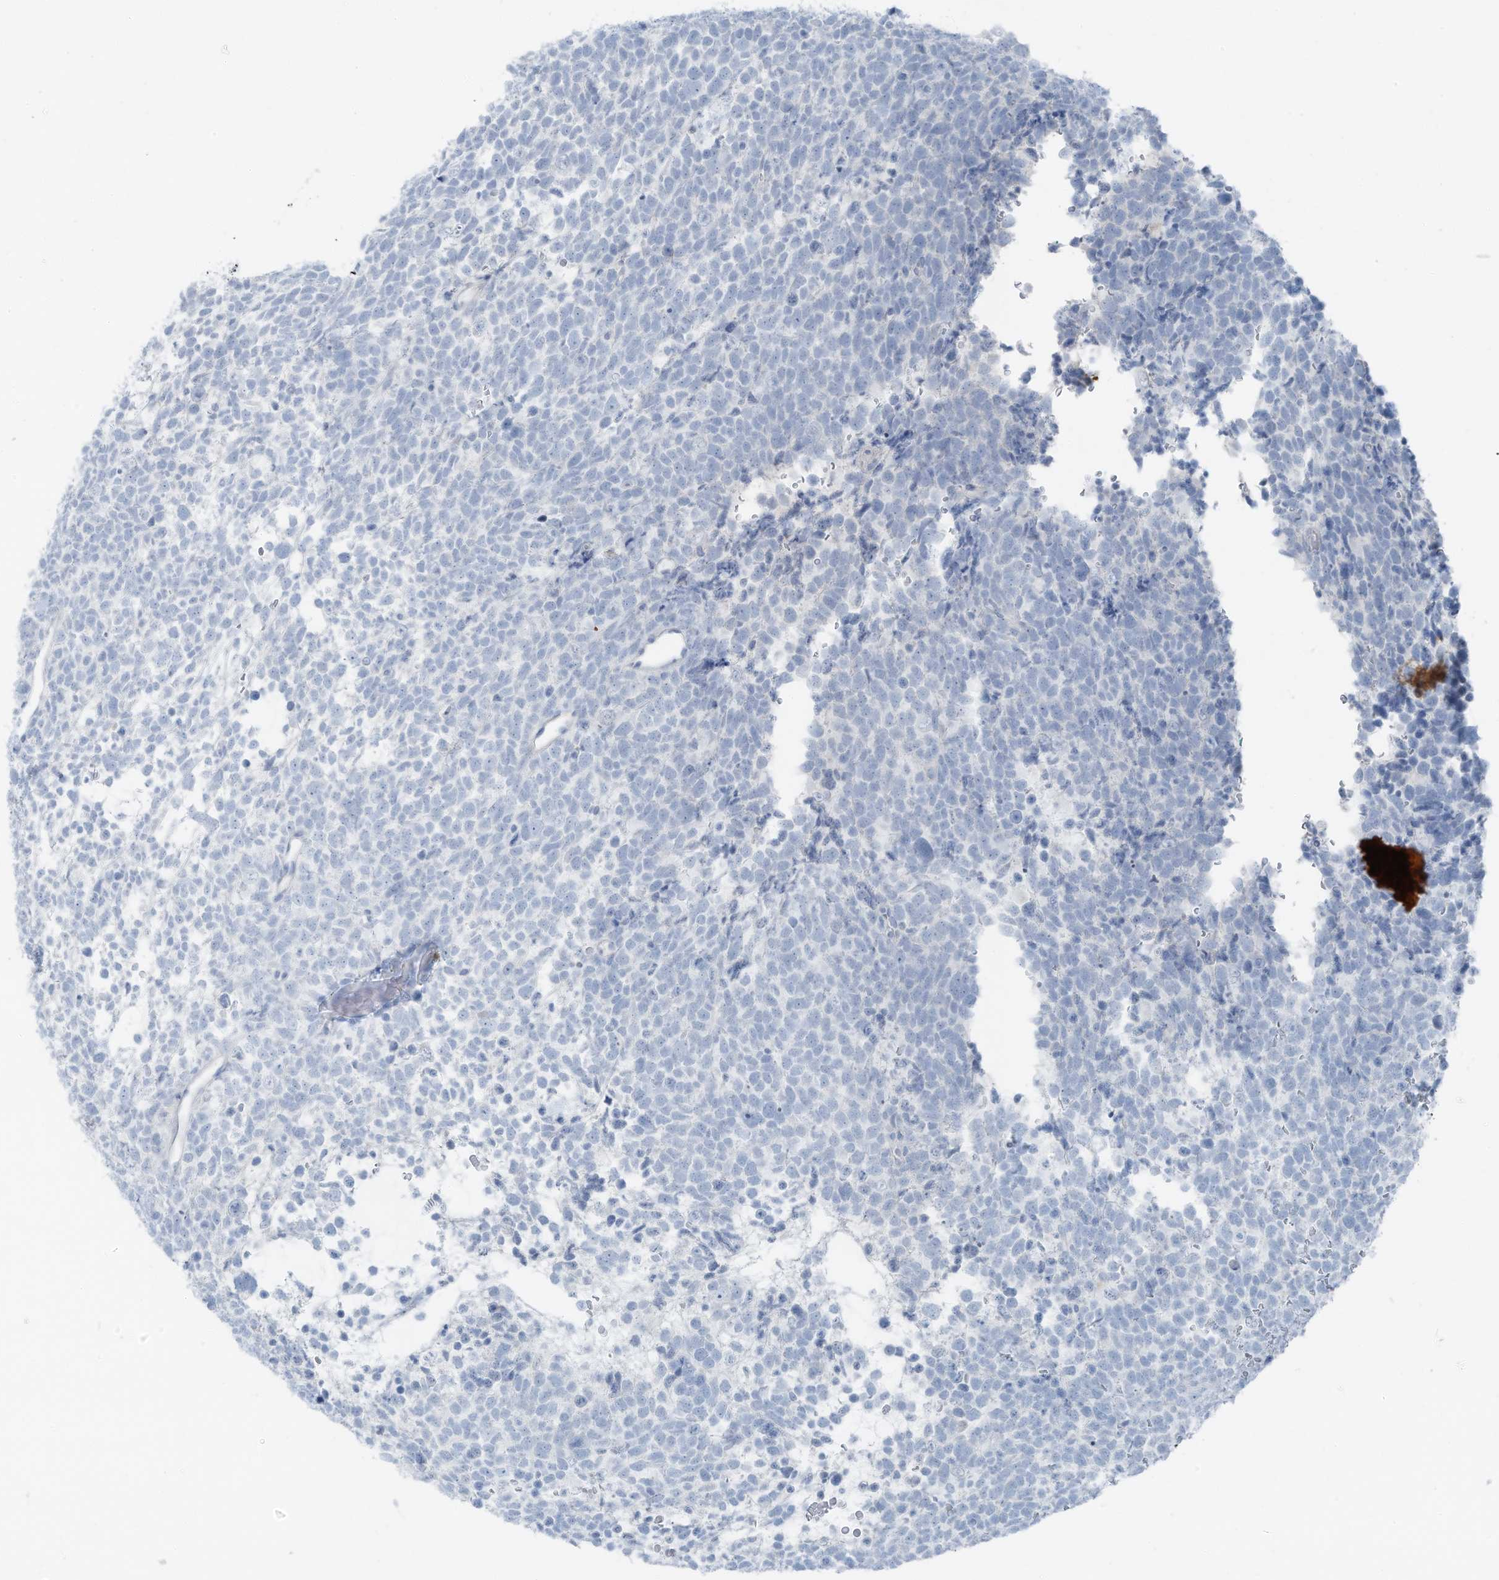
{"staining": {"intensity": "negative", "quantity": "none", "location": "none"}, "tissue": "urothelial cancer", "cell_type": "Tumor cells", "image_type": "cancer", "snomed": [{"axis": "morphology", "description": "Urothelial carcinoma, High grade"}, {"axis": "topography", "description": "Urinary bladder"}], "caption": "A high-resolution image shows immunohistochemistry (IHC) staining of urothelial cancer, which exhibits no significant staining in tumor cells.", "gene": "SLC25A43", "patient": {"sex": "female", "age": 82}}